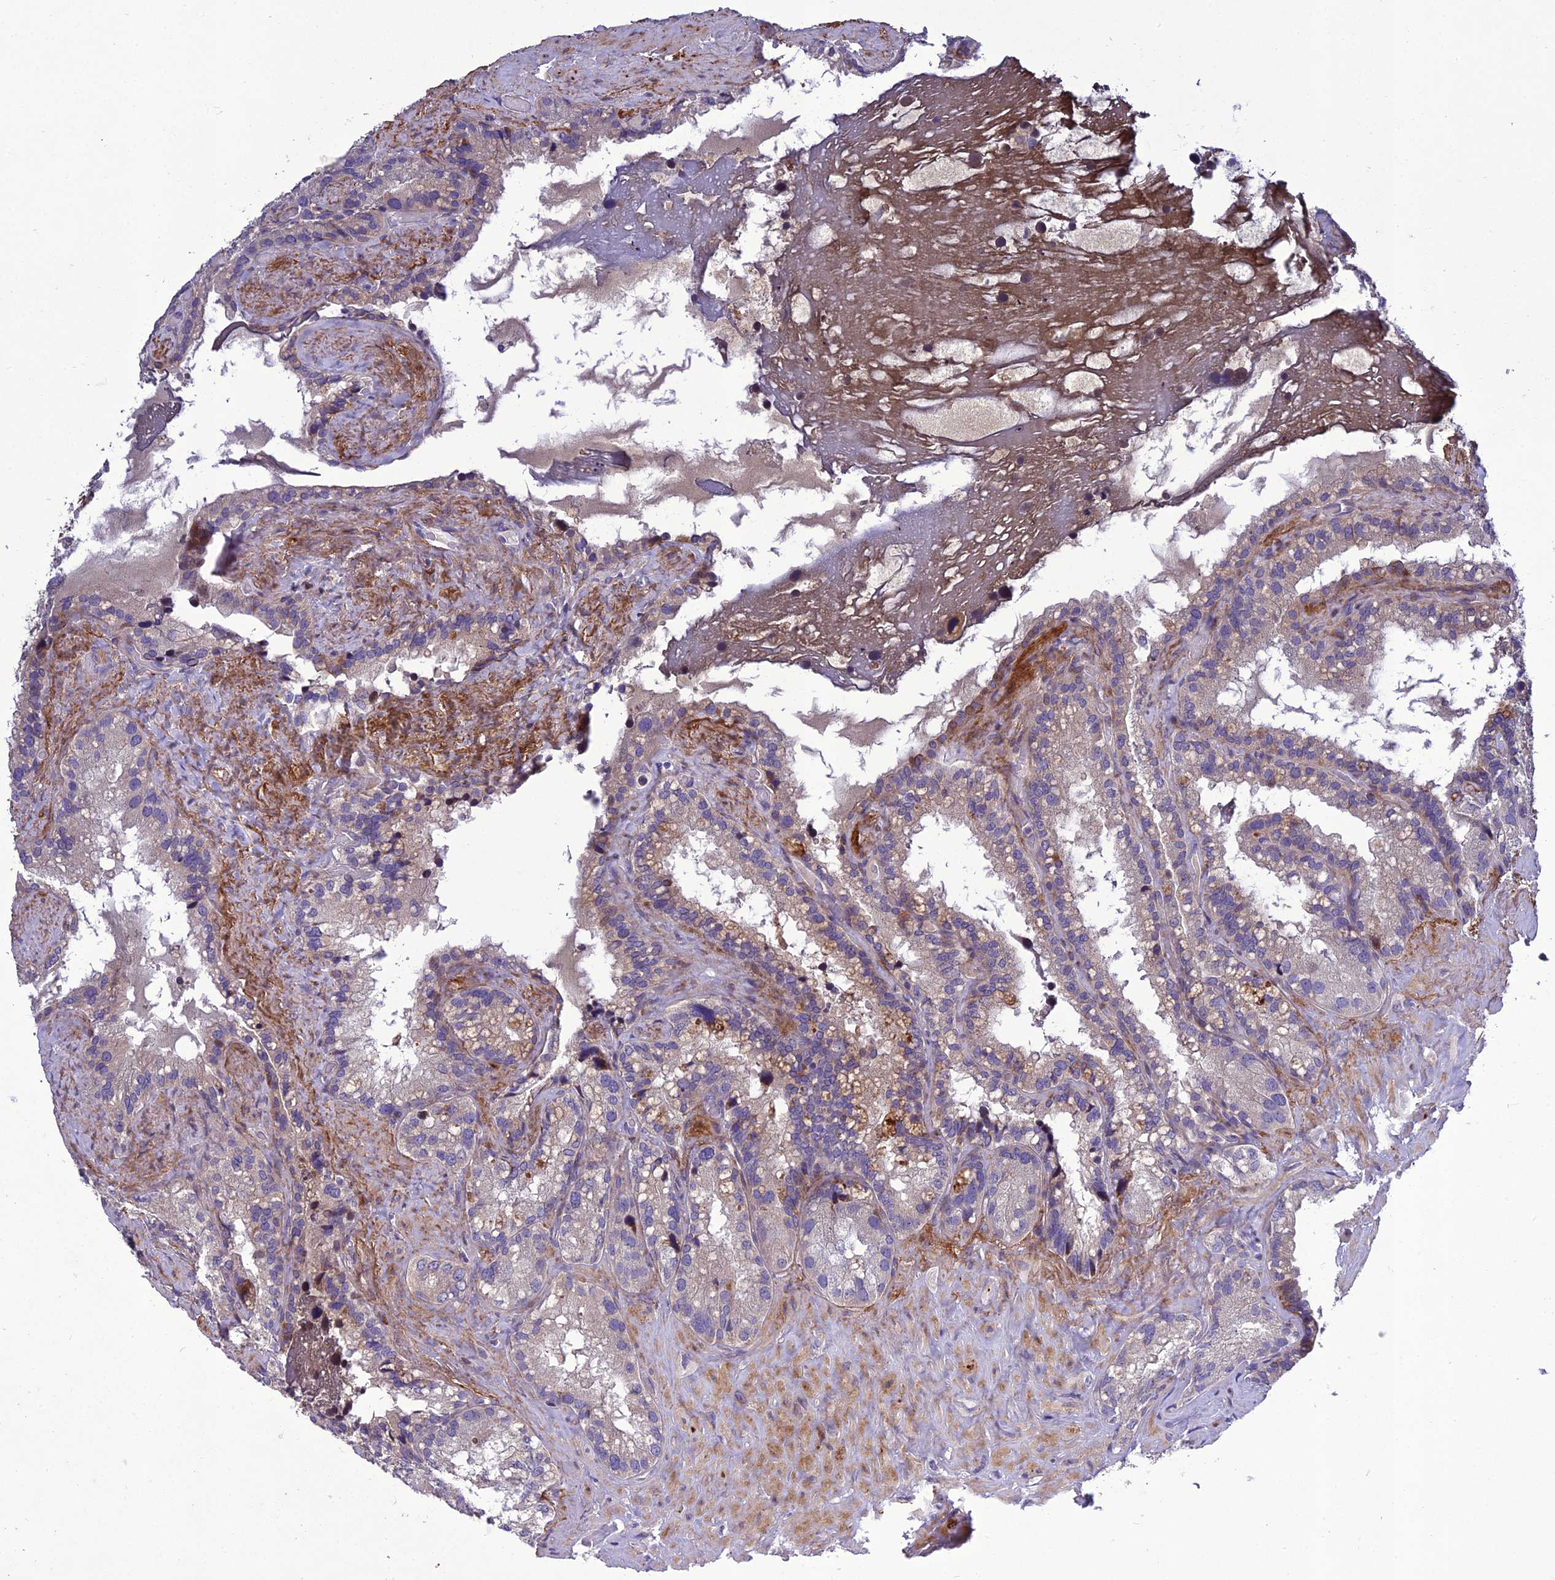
{"staining": {"intensity": "negative", "quantity": "none", "location": "none"}, "tissue": "seminal vesicle", "cell_type": "Glandular cells", "image_type": "normal", "snomed": [{"axis": "morphology", "description": "Normal tissue, NOS"}, {"axis": "topography", "description": "Prostate"}, {"axis": "topography", "description": "Seminal veicle"}], "caption": "IHC micrograph of unremarkable seminal vesicle: human seminal vesicle stained with DAB (3,3'-diaminobenzidine) displays no significant protein positivity in glandular cells.", "gene": "ADIPOR2", "patient": {"sex": "male", "age": 68}}